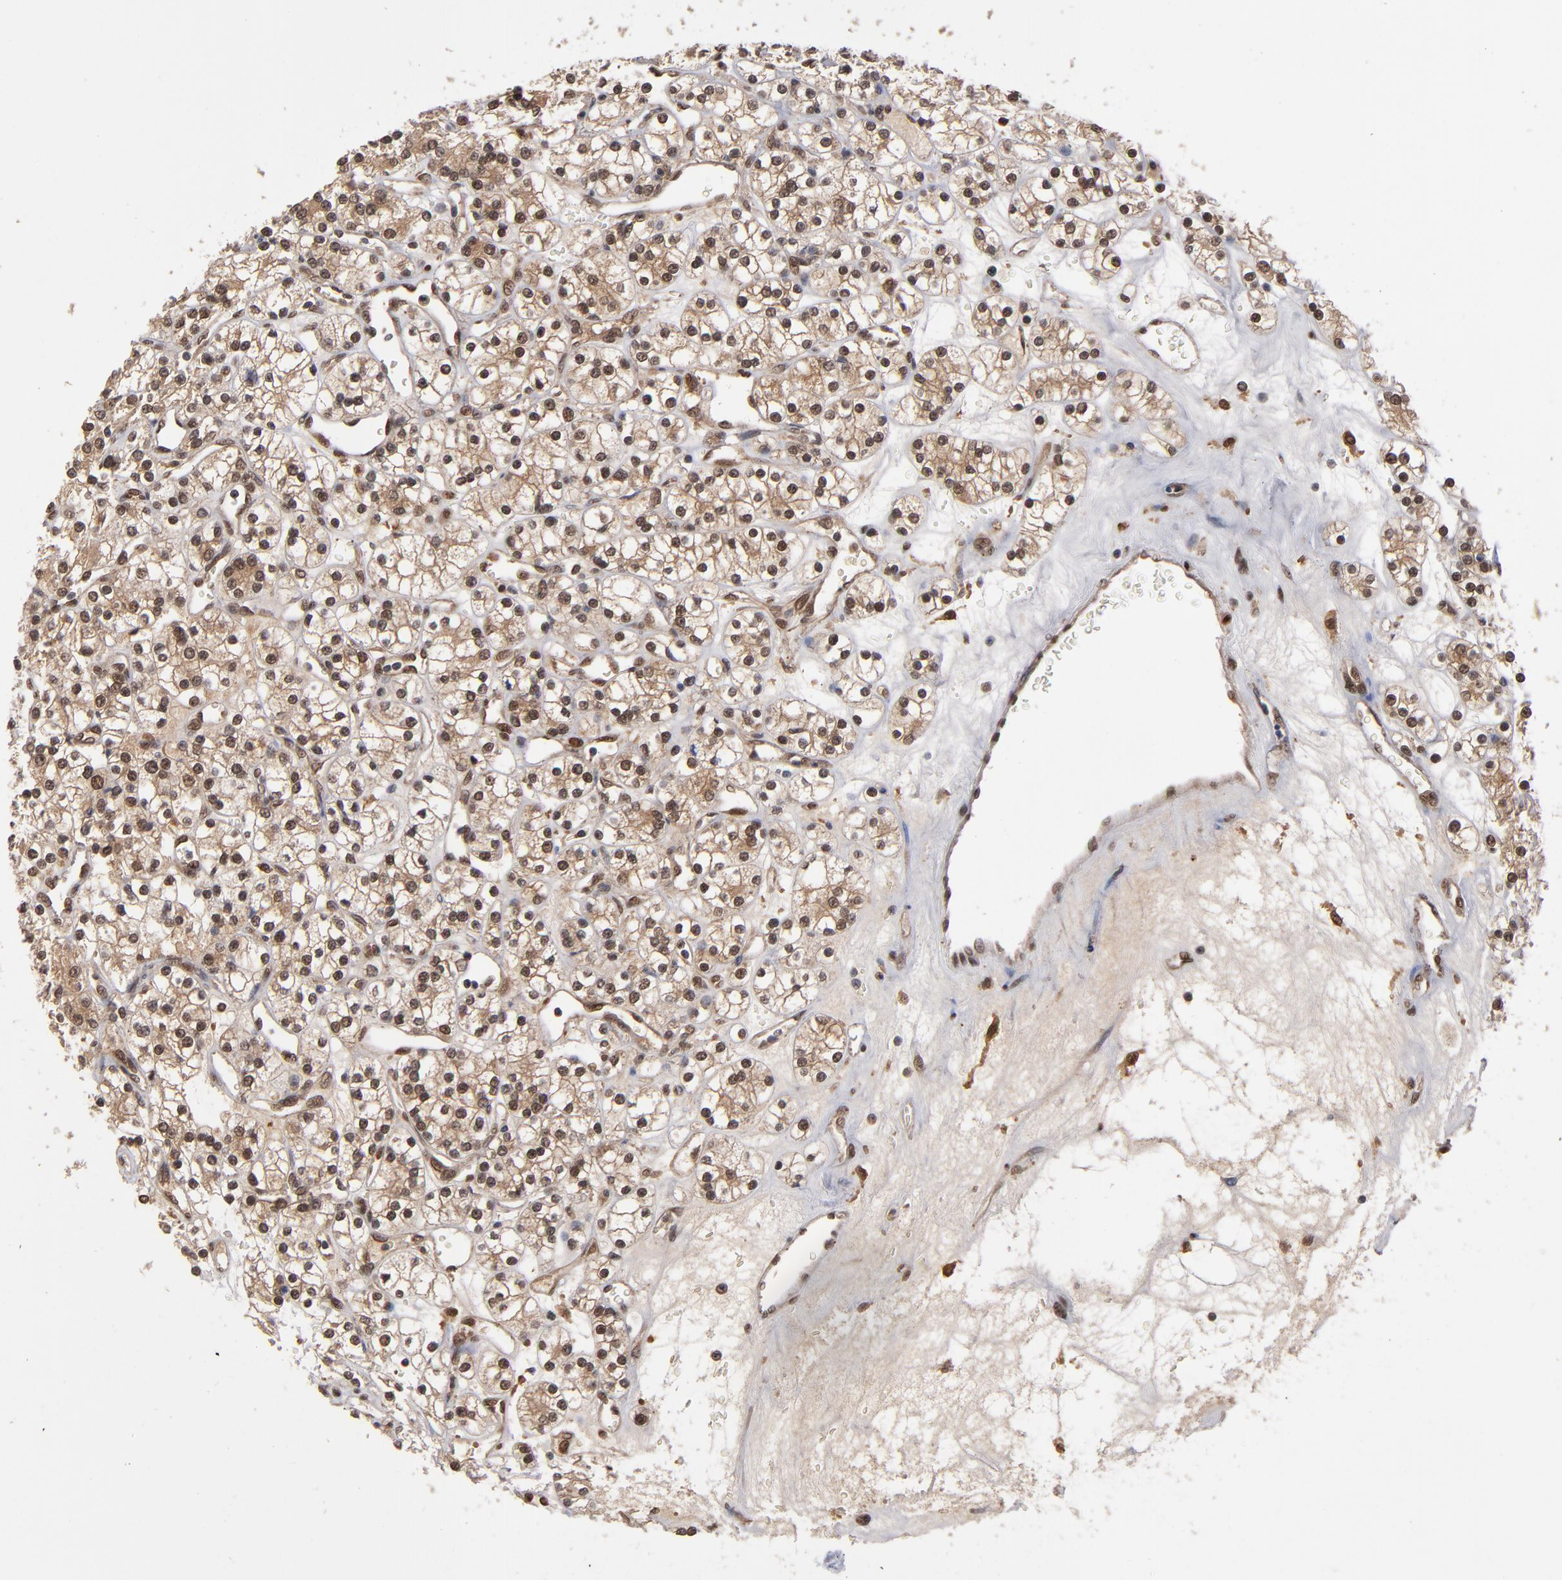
{"staining": {"intensity": "weak", "quantity": ">75%", "location": "cytoplasmic/membranous,nuclear"}, "tissue": "renal cancer", "cell_type": "Tumor cells", "image_type": "cancer", "snomed": [{"axis": "morphology", "description": "Adenocarcinoma, NOS"}, {"axis": "topography", "description": "Kidney"}], "caption": "IHC of human renal cancer exhibits low levels of weak cytoplasmic/membranous and nuclear expression in approximately >75% of tumor cells. The staining was performed using DAB (3,3'-diaminobenzidine) to visualize the protein expression in brown, while the nuclei were stained in blue with hematoxylin (Magnification: 20x).", "gene": "HUWE1", "patient": {"sex": "female", "age": 62}}